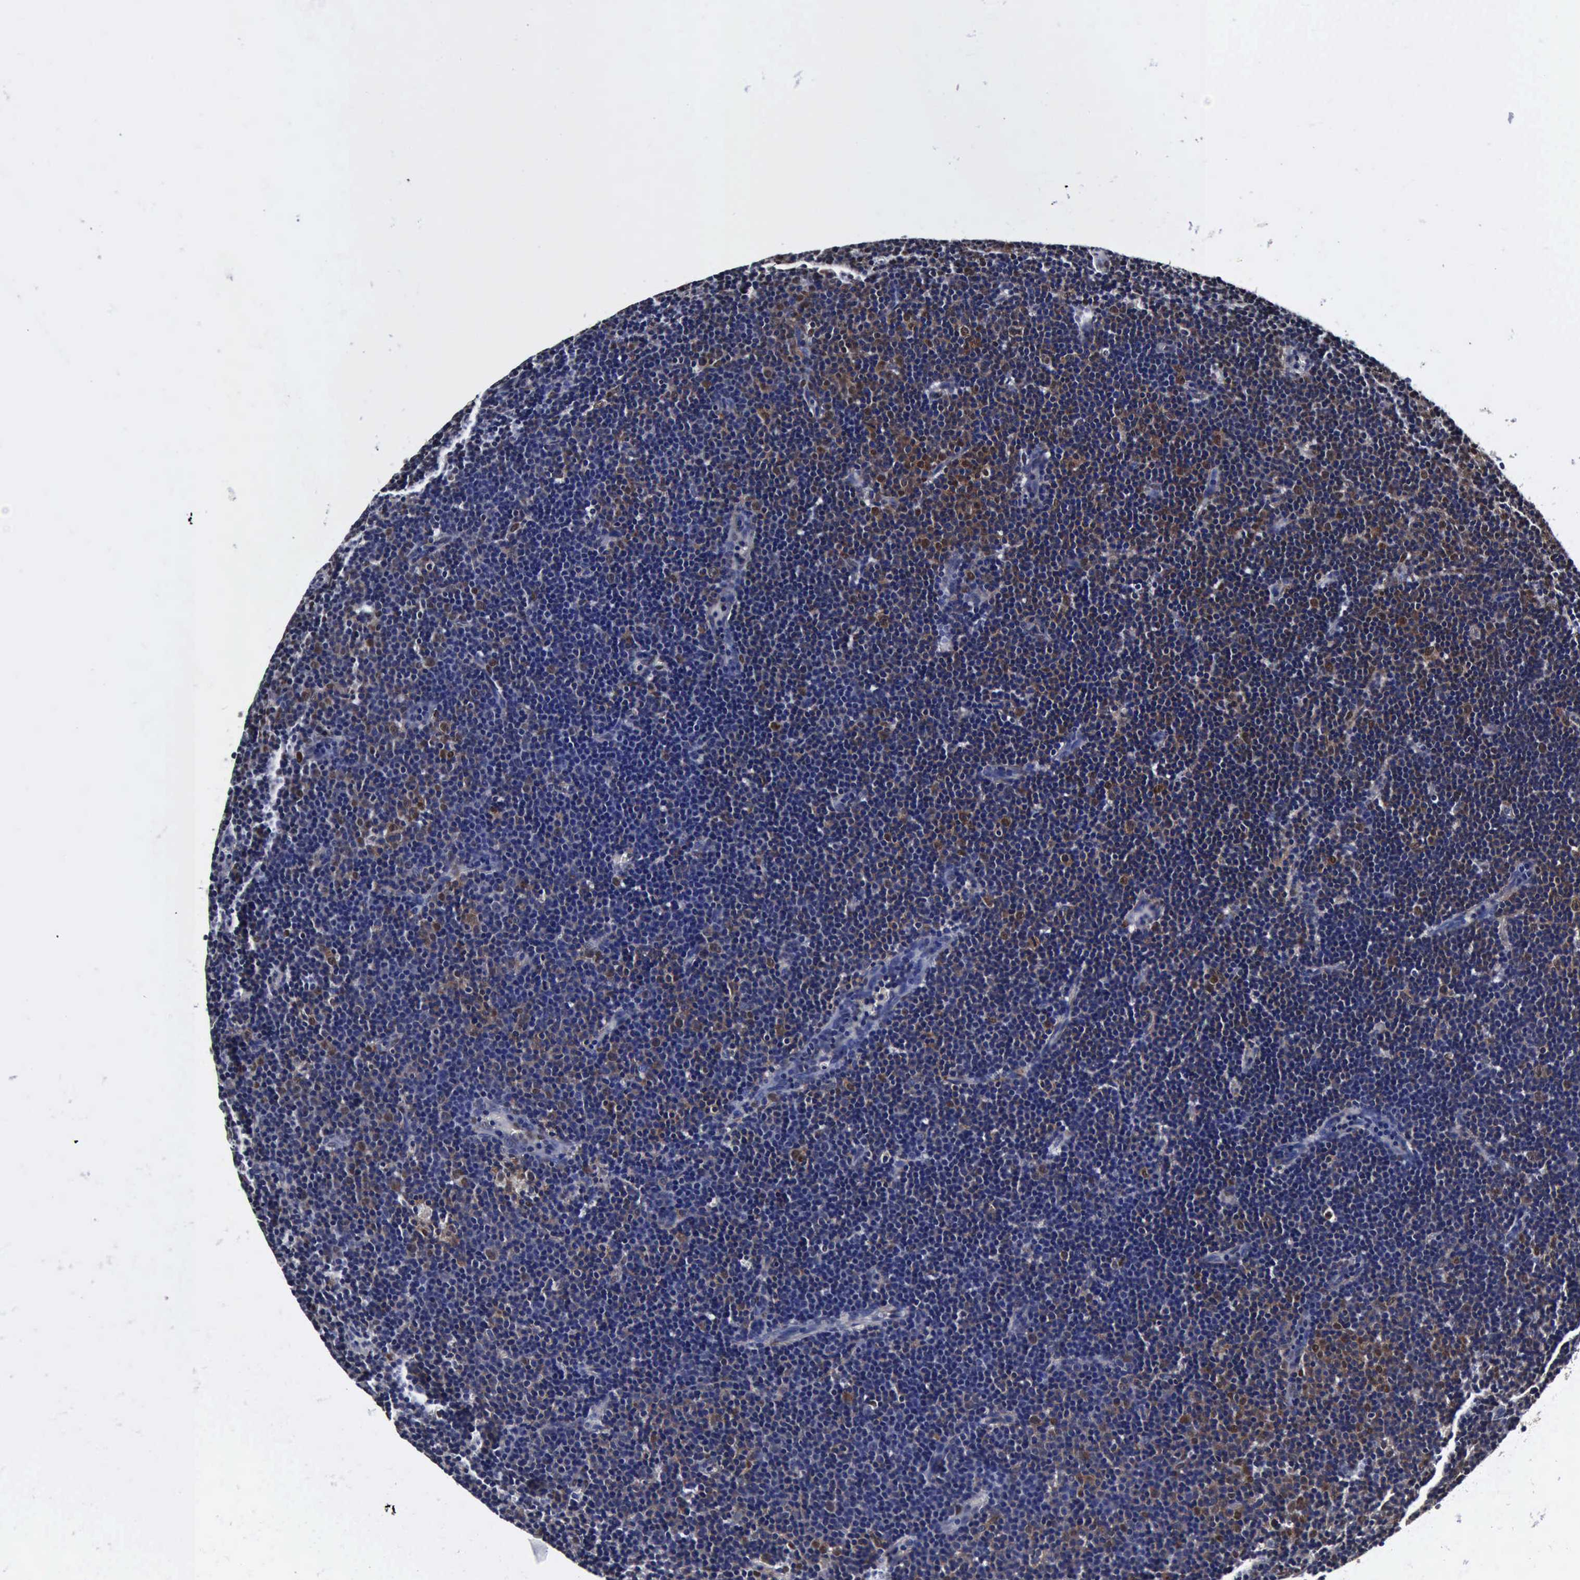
{"staining": {"intensity": "weak", "quantity": "<25%", "location": "cytoplasmic/membranous,nuclear"}, "tissue": "lymphoma", "cell_type": "Tumor cells", "image_type": "cancer", "snomed": [{"axis": "morphology", "description": "Malignant lymphoma, non-Hodgkin's type, Low grade"}, {"axis": "topography", "description": "Lymph node"}], "caption": "The micrograph displays no staining of tumor cells in malignant lymphoma, non-Hodgkin's type (low-grade).", "gene": "UBC", "patient": {"sex": "male", "age": 57}}